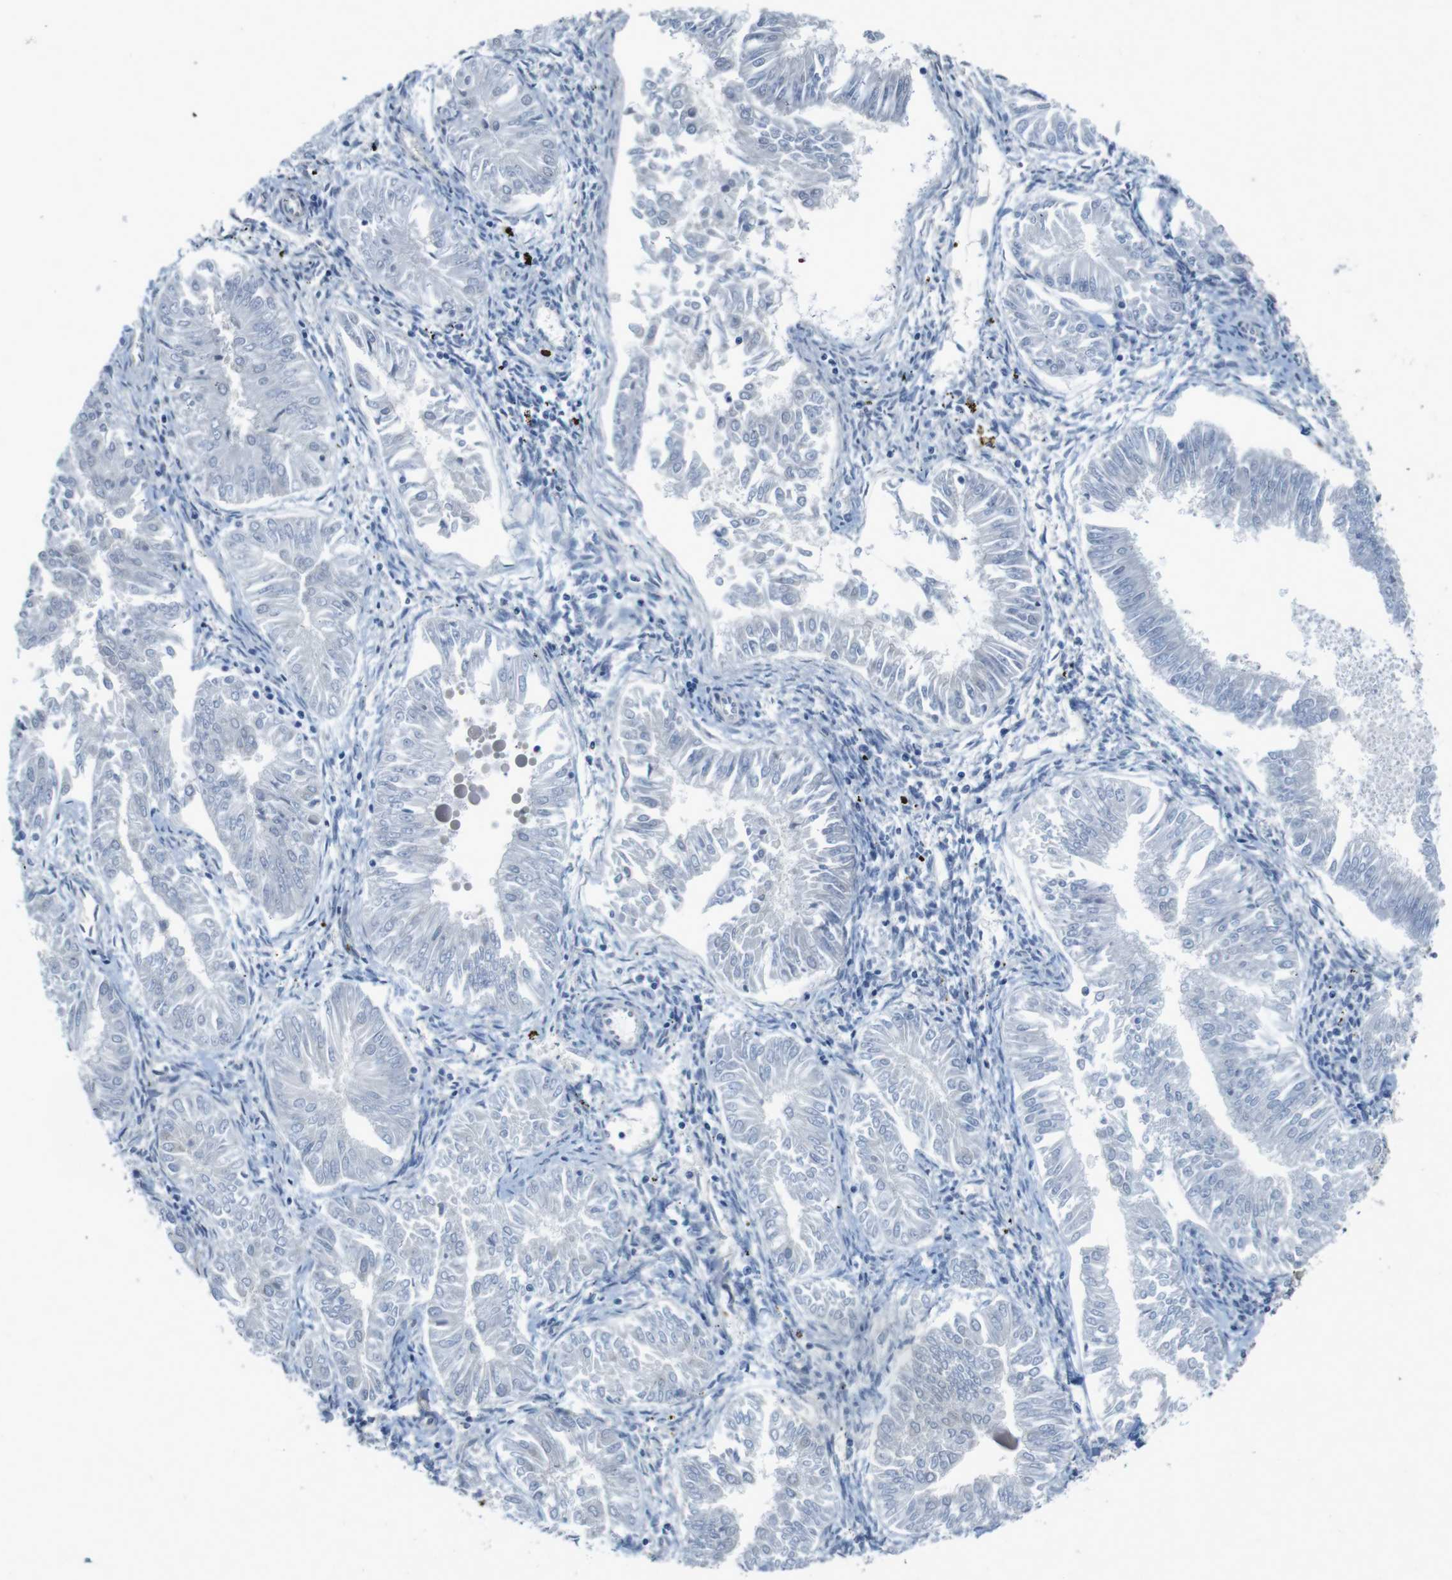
{"staining": {"intensity": "negative", "quantity": "none", "location": "none"}, "tissue": "endometrial cancer", "cell_type": "Tumor cells", "image_type": "cancer", "snomed": [{"axis": "morphology", "description": "Adenocarcinoma, NOS"}, {"axis": "topography", "description": "Endometrium"}], "caption": "Micrograph shows no significant protein expression in tumor cells of endometrial cancer (adenocarcinoma).", "gene": "FLCN", "patient": {"sex": "female", "age": 53}}